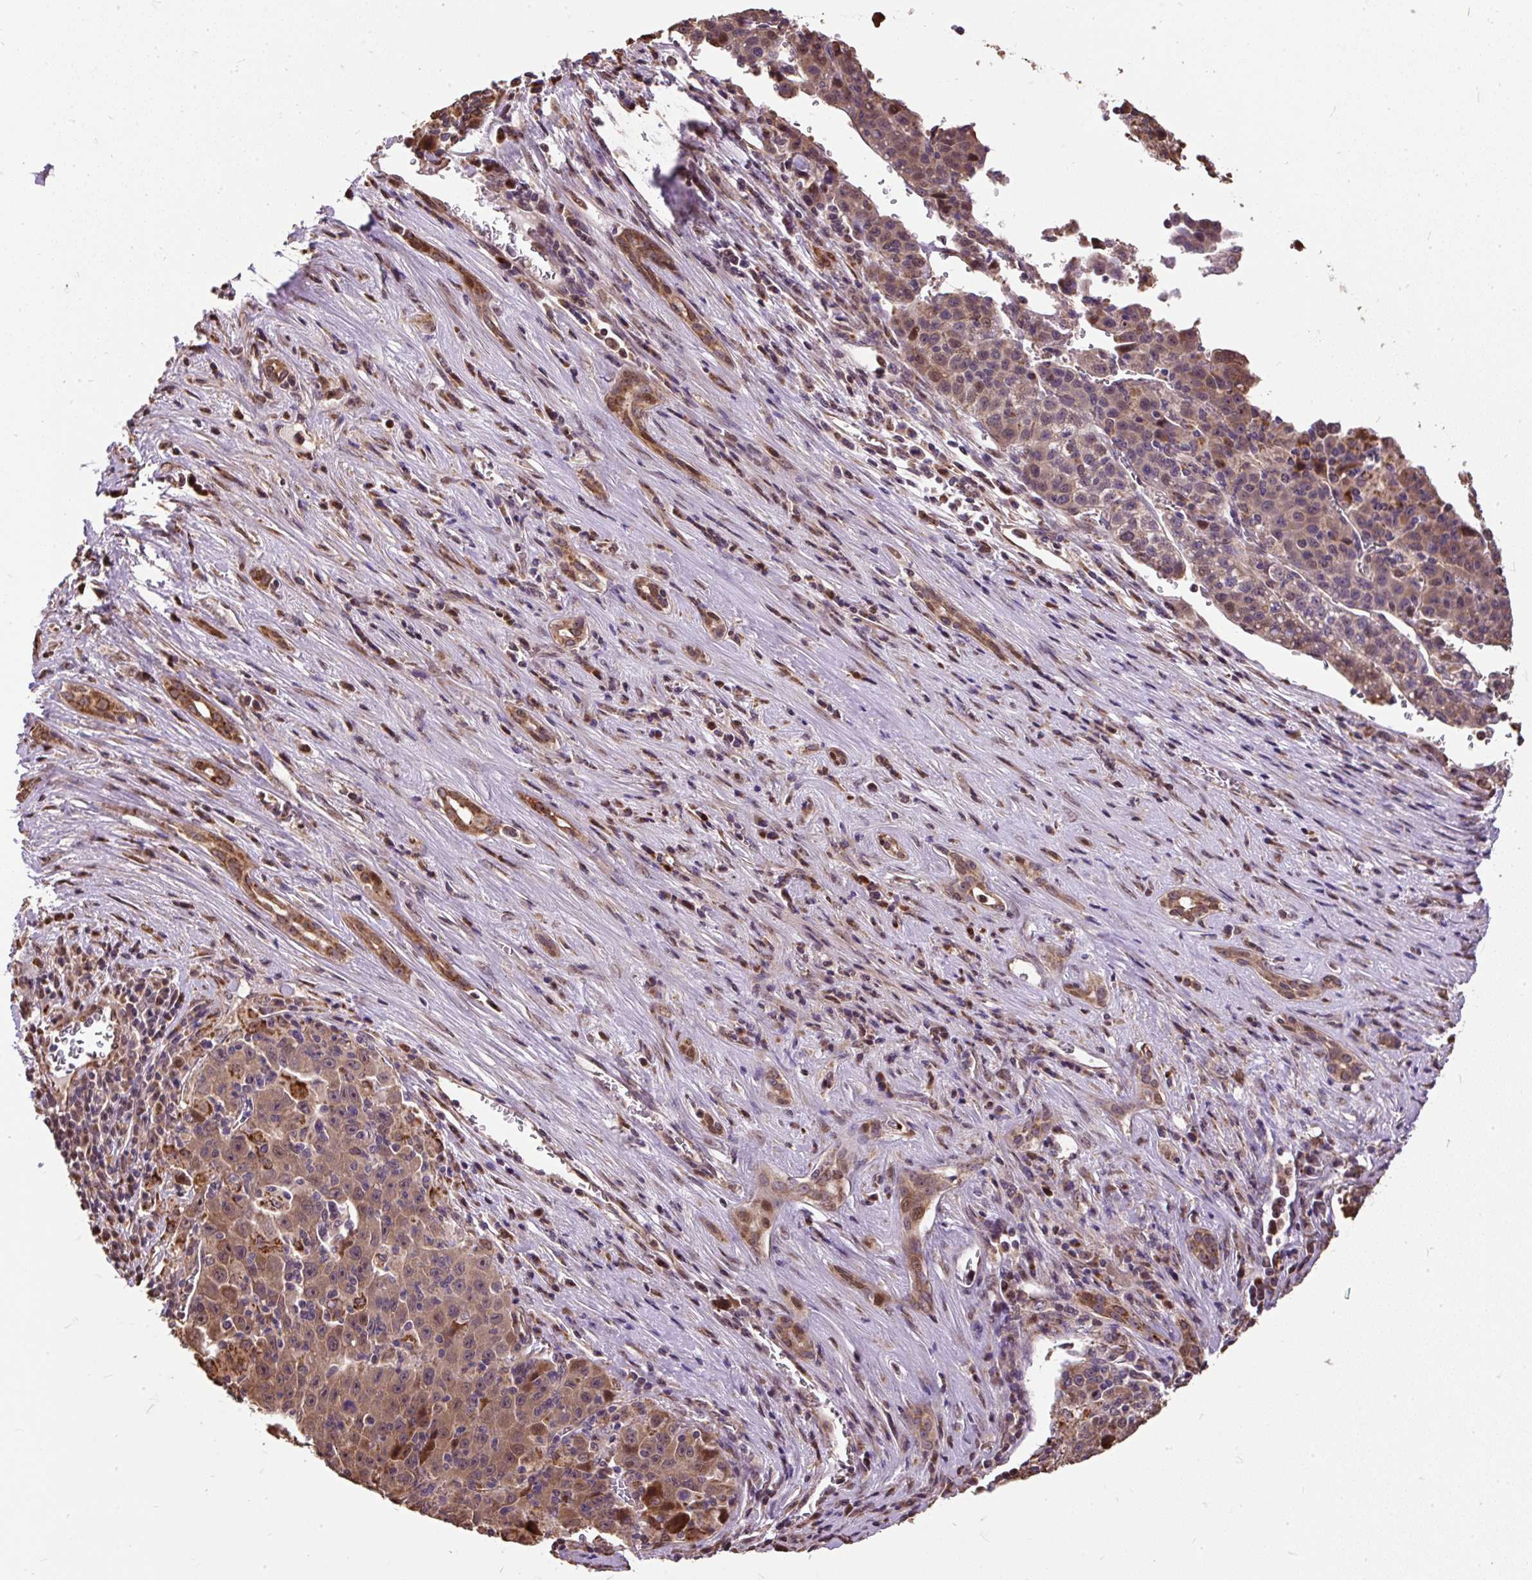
{"staining": {"intensity": "weak", "quantity": ">75%", "location": "cytoplasmic/membranous"}, "tissue": "liver cancer", "cell_type": "Tumor cells", "image_type": "cancer", "snomed": [{"axis": "morphology", "description": "Carcinoma, Hepatocellular, NOS"}, {"axis": "topography", "description": "Liver"}], "caption": "An IHC histopathology image of tumor tissue is shown. Protein staining in brown shows weak cytoplasmic/membranous positivity in liver cancer within tumor cells. (Brightfield microscopy of DAB IHC at high magnification).", "gene": "PUS7L", "patient": {"sex": "female", "age": 53}}